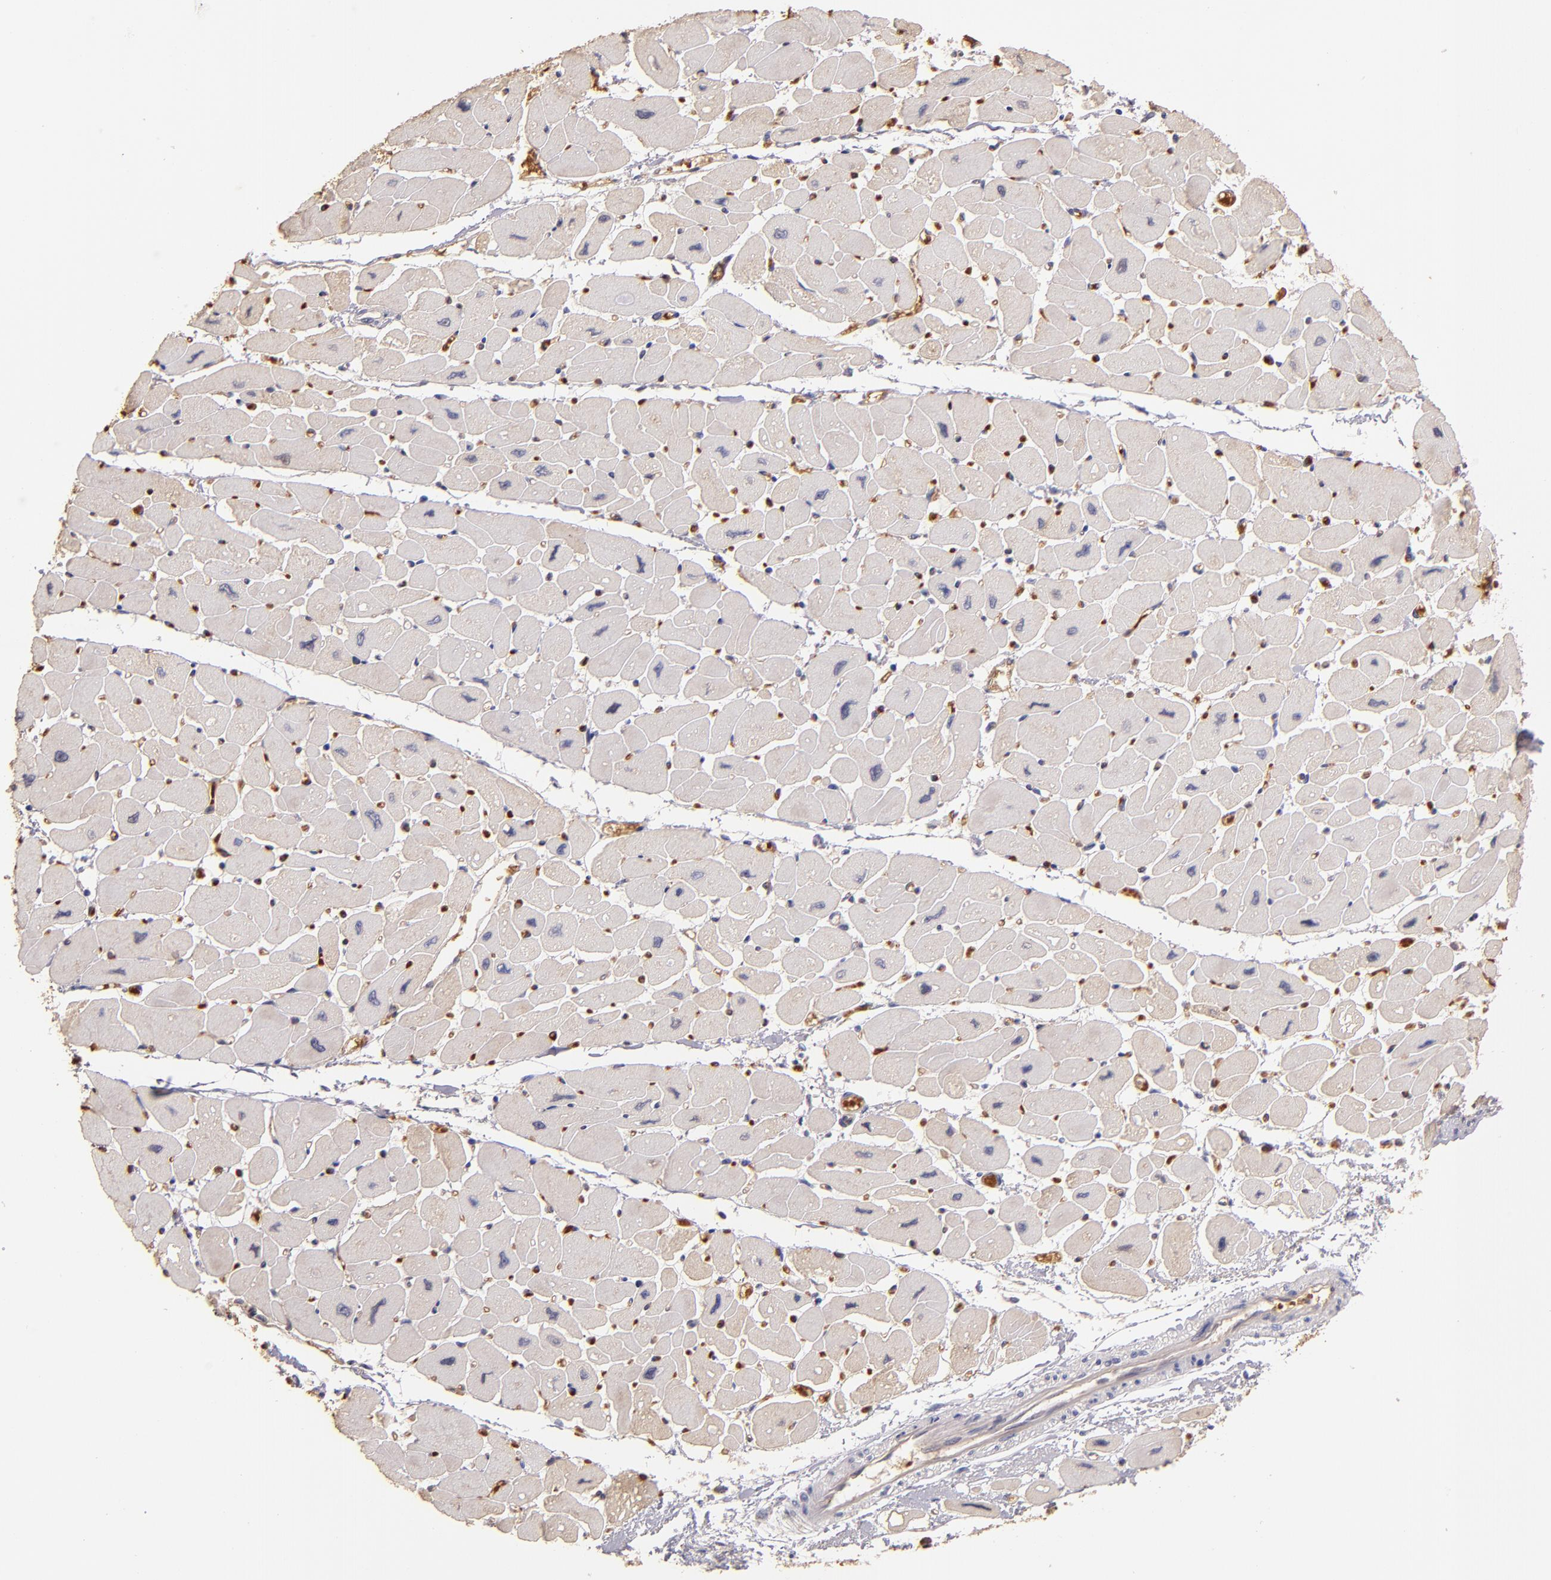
{"staining": {"intensity": "negative", "quantity": "none", "location": "none"}, "tissue": "heart muscle", "cell_type": "Cardiomyocytes", "image_type": "normal", "snomed": [{"axis": "morphology", "description": "Normal tissue, NOS"}, {"axis": "topography", "description": "Heart"}], "caption": "A micrograph of heart muscle stained for a protein exhibits no brown staining in cardiomyocytes.", "gene": "SERPINC1", "patient": {"sex": "female", "age": 54}}